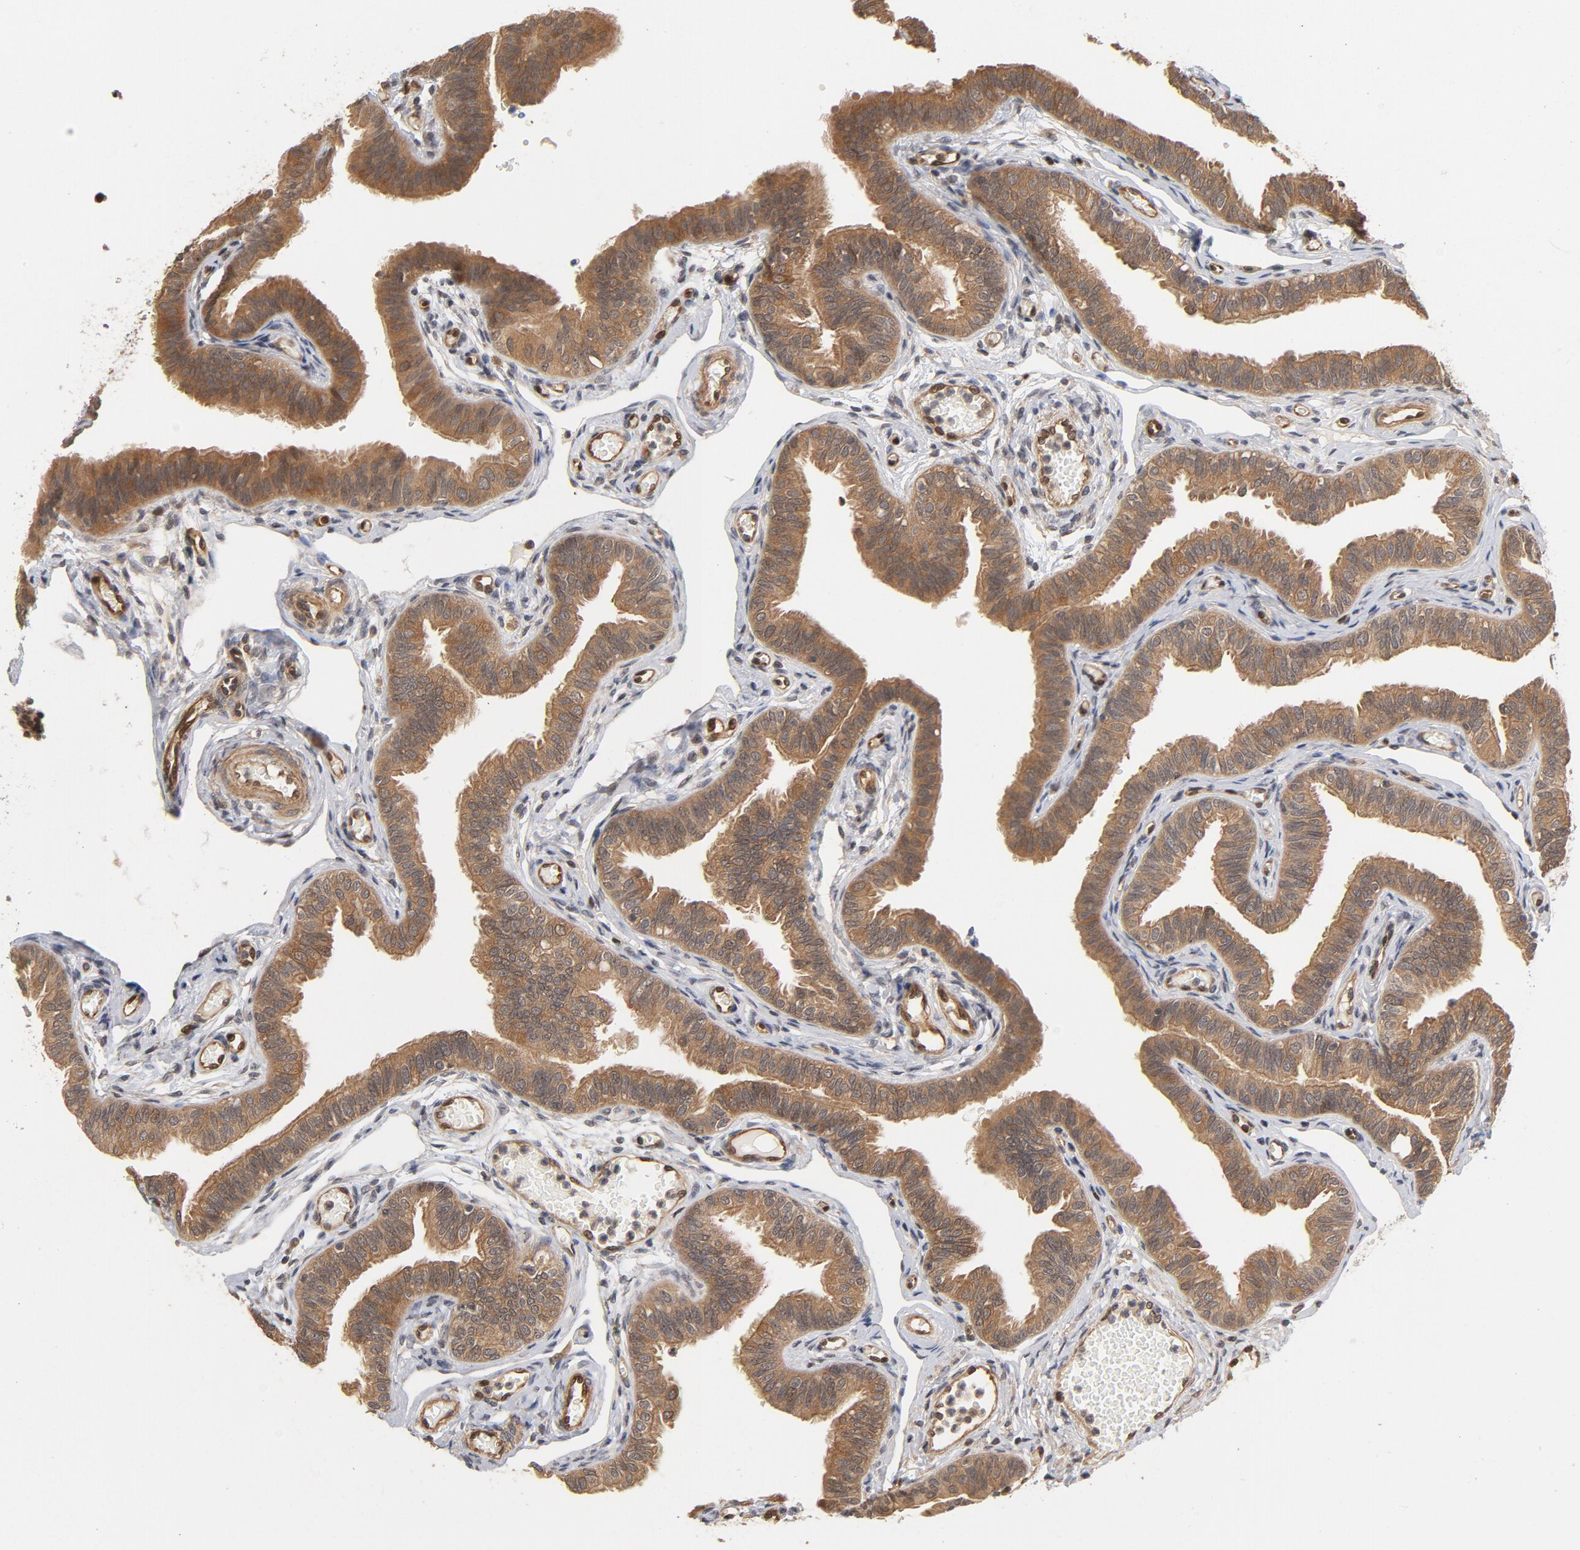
{"staining": {"intensity": "moderate", "quantity": ">75%", "location": "cytoplasmic/membranous"}, "tissue": "fallopian tube", "cell_type": "Glandular cells", "image_type": "normal", "snomed": [{"axis": "morphology", "description": "Normal tissue, NOS"}, {"axis": "morphology", "description": "Dermoid, NOS"}, {"axis": "topography", "description": "Fallopian tube"}], "caption": "IHC (DAB) staining of normal human fallopian tube shows moderate cytoplasmic/membranous protein staining in about >75% of glandular cells.", "gene": "CDC37", "patient": {"sex": "female", "age": 33}}